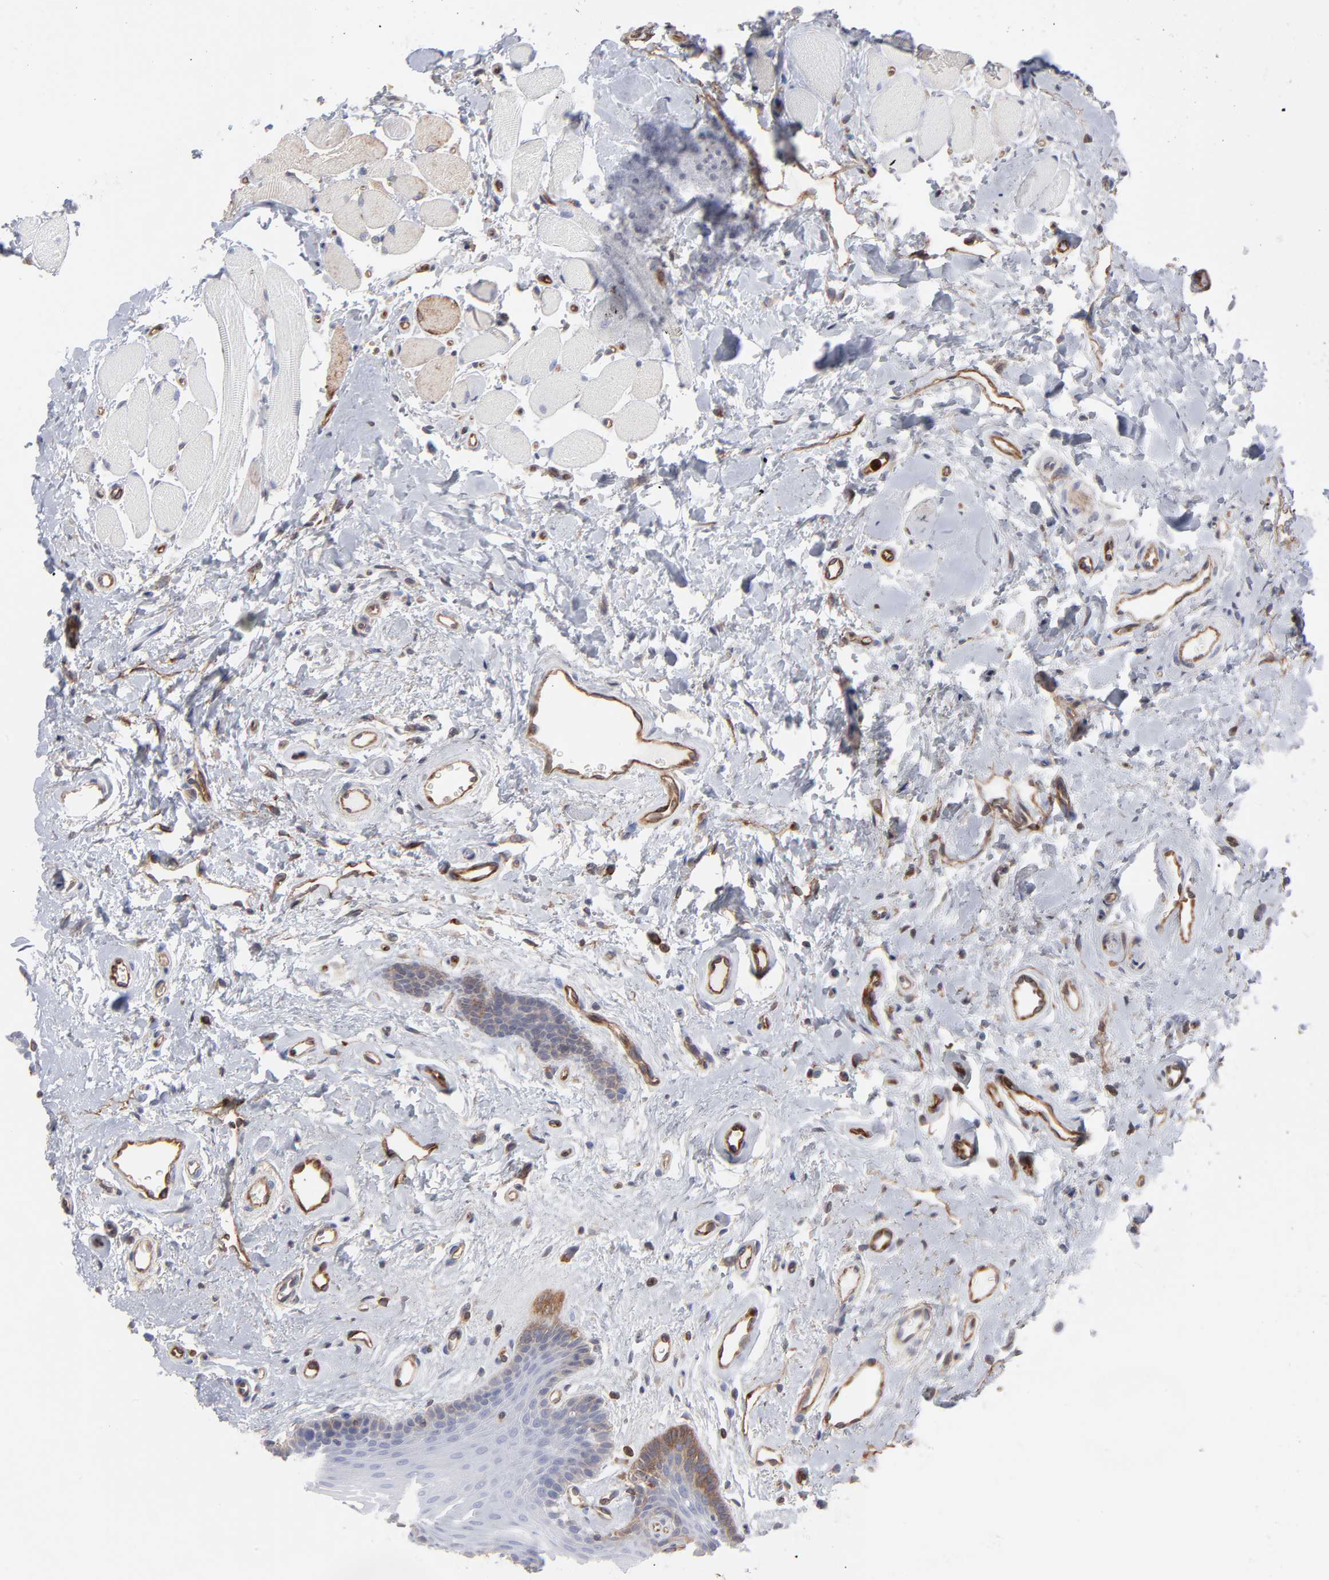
{"staining": {"intensity": "moderate", "quantity": "<25%", "location": "cytoplasmic/membranous"}, "tissue": "oral mucosa", "cell_type": "Squamous epithelial cells", "image_type": "normal", "snomed": [{"axis": "morphology", "description": "Normal tissue, NOS"}, {"axis": "topography", "description": "Oral tissue"}], "caption": "Immunohistochemistry (IHC) (DAB (3,3'-diaminobenzidine)) staining of benign human oral mucosa shows moderate cytoplasmic/membranous protein expression in about <25% of squamous epithelial cells.", "gene": "PXN", "patient": {"sex": "male", "age": 62}}